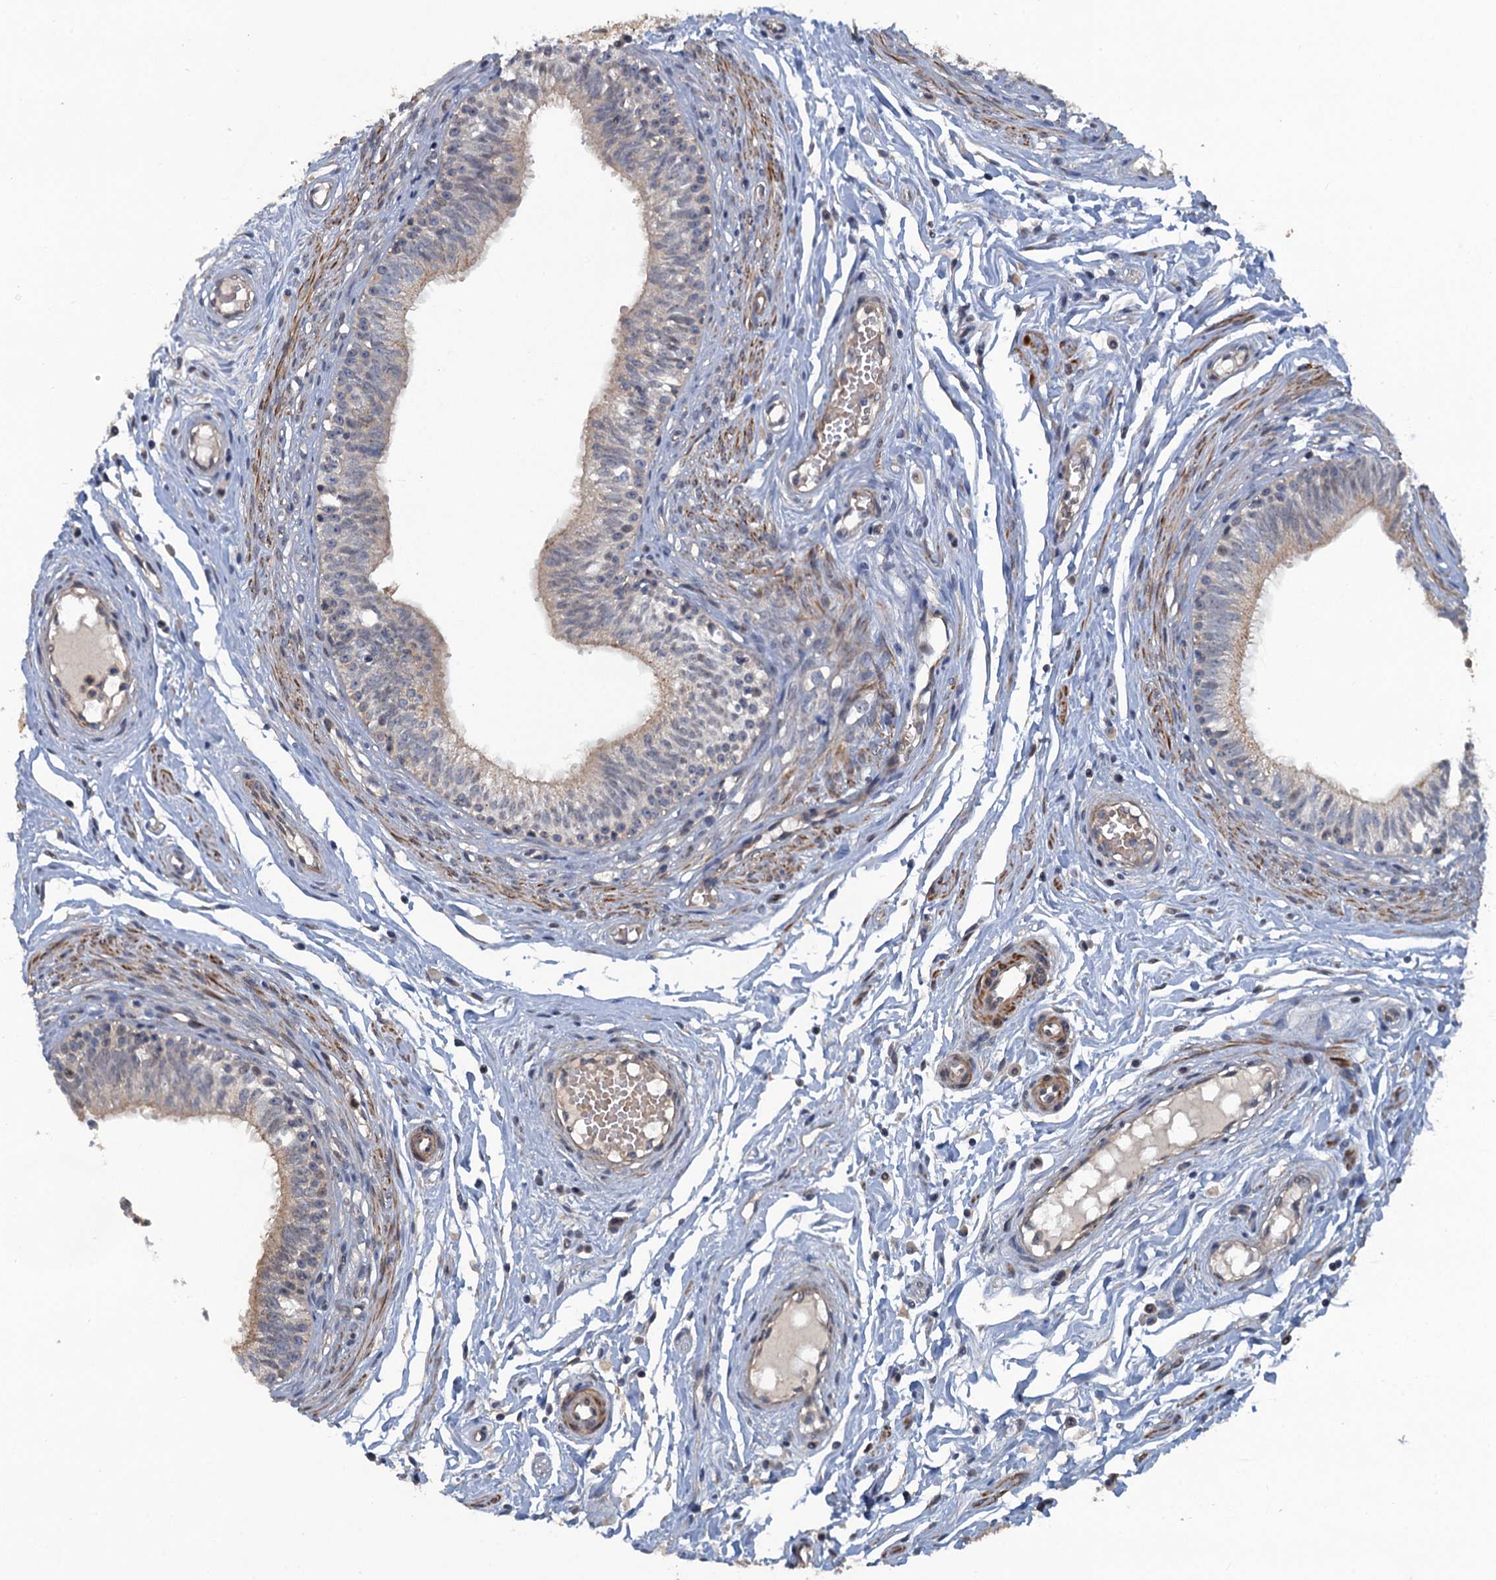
{"staining": {"intensity": "weak", "quantity": "<25%", "location": "nuclear"}, "tissue": "epididymis", "cell_type": "Glandular cells", "image_type": "normal", "snomed": [{"axis": "morphology", "description": "Normal tissue, NOS"}, {"axis": "topography", "description": "Epididymis, spermatic cord, NOS"}], "caption": "Epididymis stained for a protein using IHC shows no expression glandular cells.", "gene": "MYO16", "patient": {"sex": "male", "age": 22}}